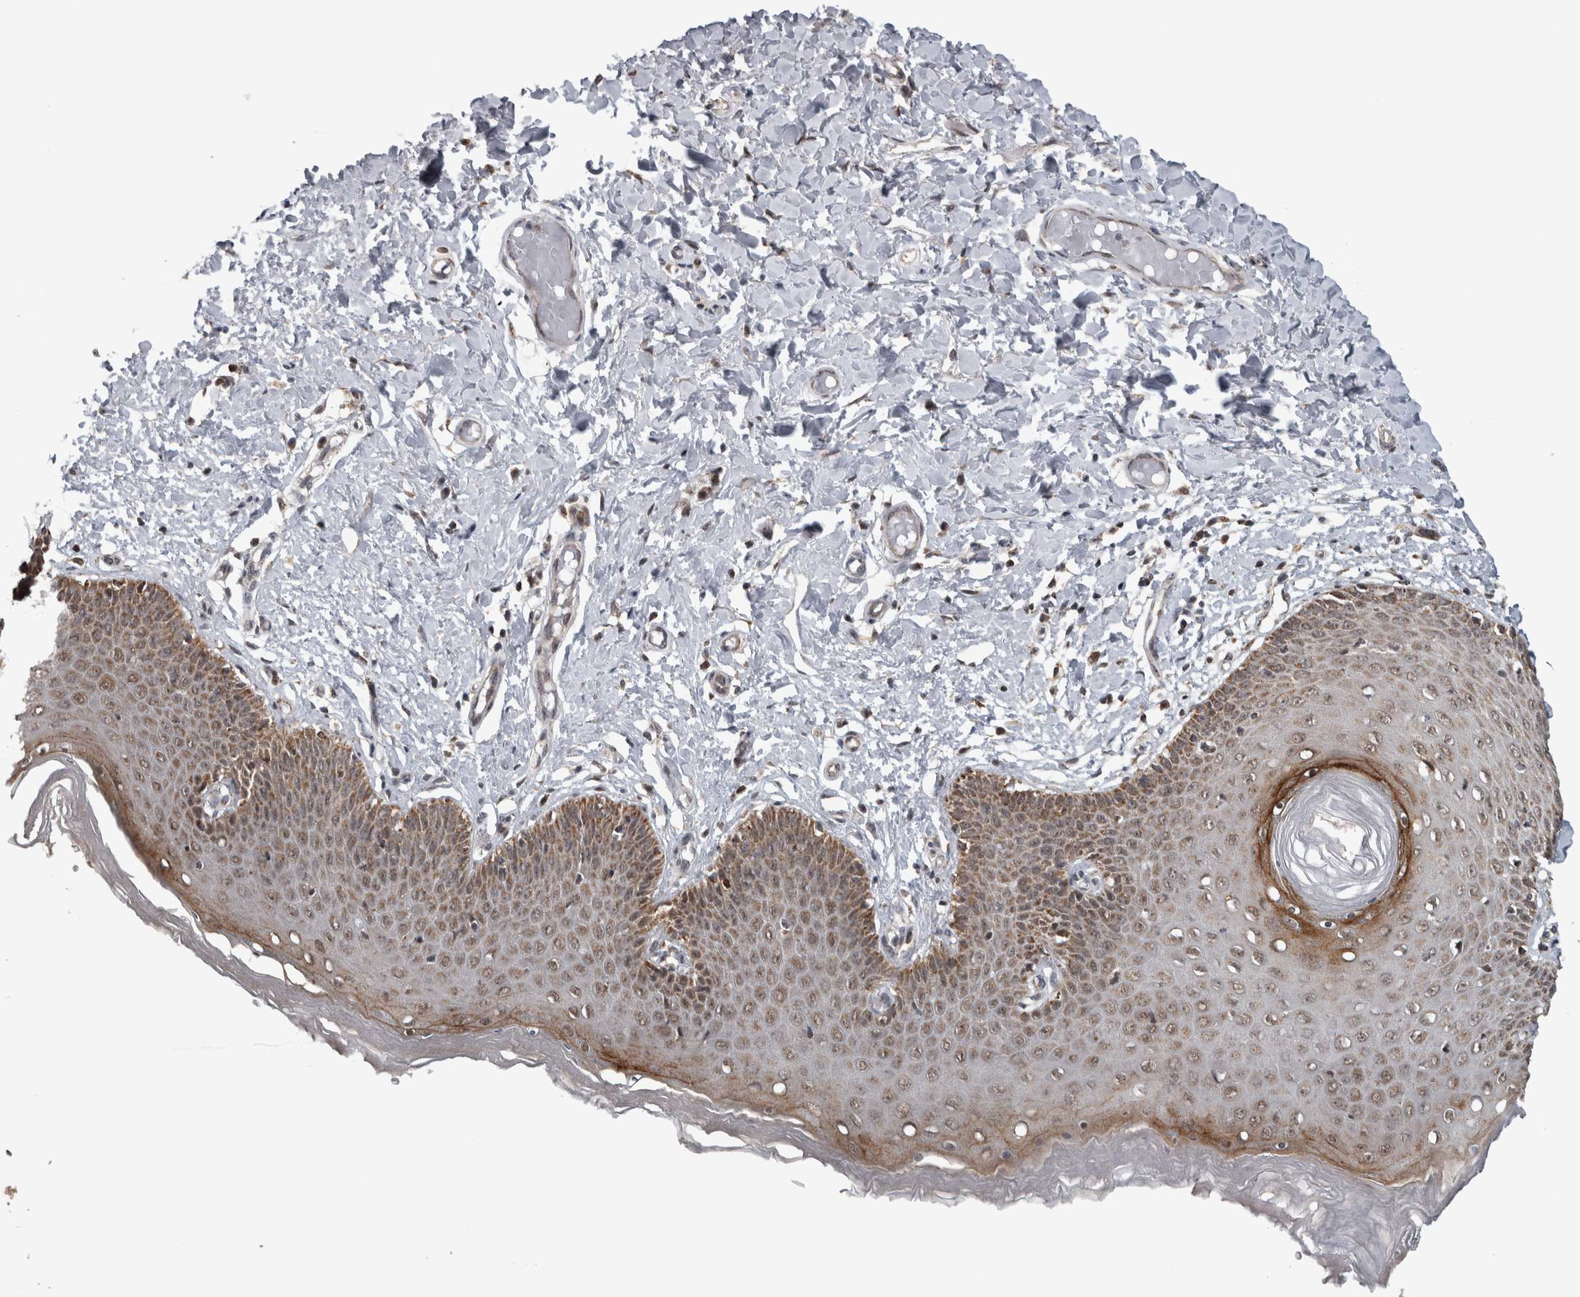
{"staining": {"intensity": "moderate", "quantity": "25%-75%", "location": "cytoplasmic/membranous,nuclear"}, "tissue": "skin", "cell_type": "Epidermal cells", "image_type": "normal", "snomed": [{"axis": "morphology", "description": "Normal tissue, NOS"}, {"axis": "topography", "description": "Vulva"}], "caption": "The histopathology image displays immunohistochemical staining of benign skin. There is moderate cytoplasmic/membranous,nuclear staining is appreciated in approximately 25%-75% of epidermal cells. The staining is performed using DAB brown chromogen to label protein expression. The nuclei are counter-stained blue using hematoxylin.", "gene": "OR2K2", "patient": {"sex": "female", "age": 66}}